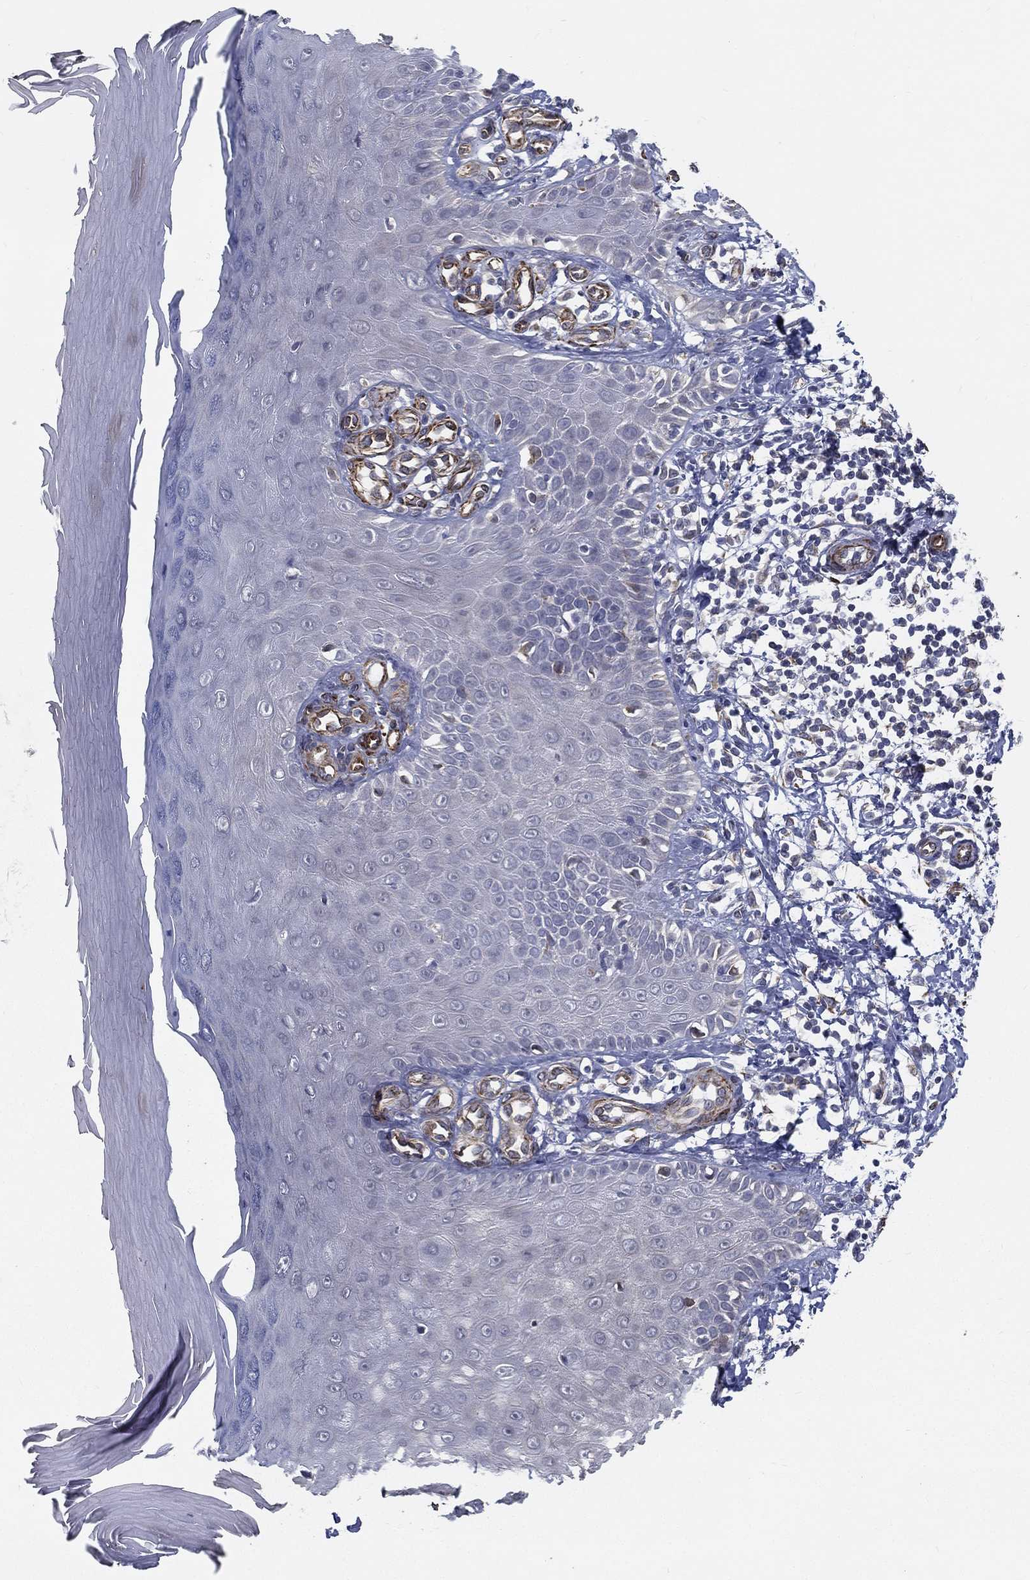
{"staining": {"intensity": "negative", "quantity": "none", "location": "none"}, "tissue": "skin", "cell_type": "Fibroblasts", "image_type": "normal", "snomed": [{"axis": "morphology", "description": "Normal tissue, NOS"}, {"axis": "morphology", "description": "Inflammation, NOS"}, {"axis": "morphology", "description": "Fibrosis, NOS"}, {"axis": "topography", "description": "Skin"}], "caption": "Photomicrograph shows no significant protein staining in fibroblasts of normal skin.", "gene": "LRRC56", "patient": {"sex": "male", "age": 71}}